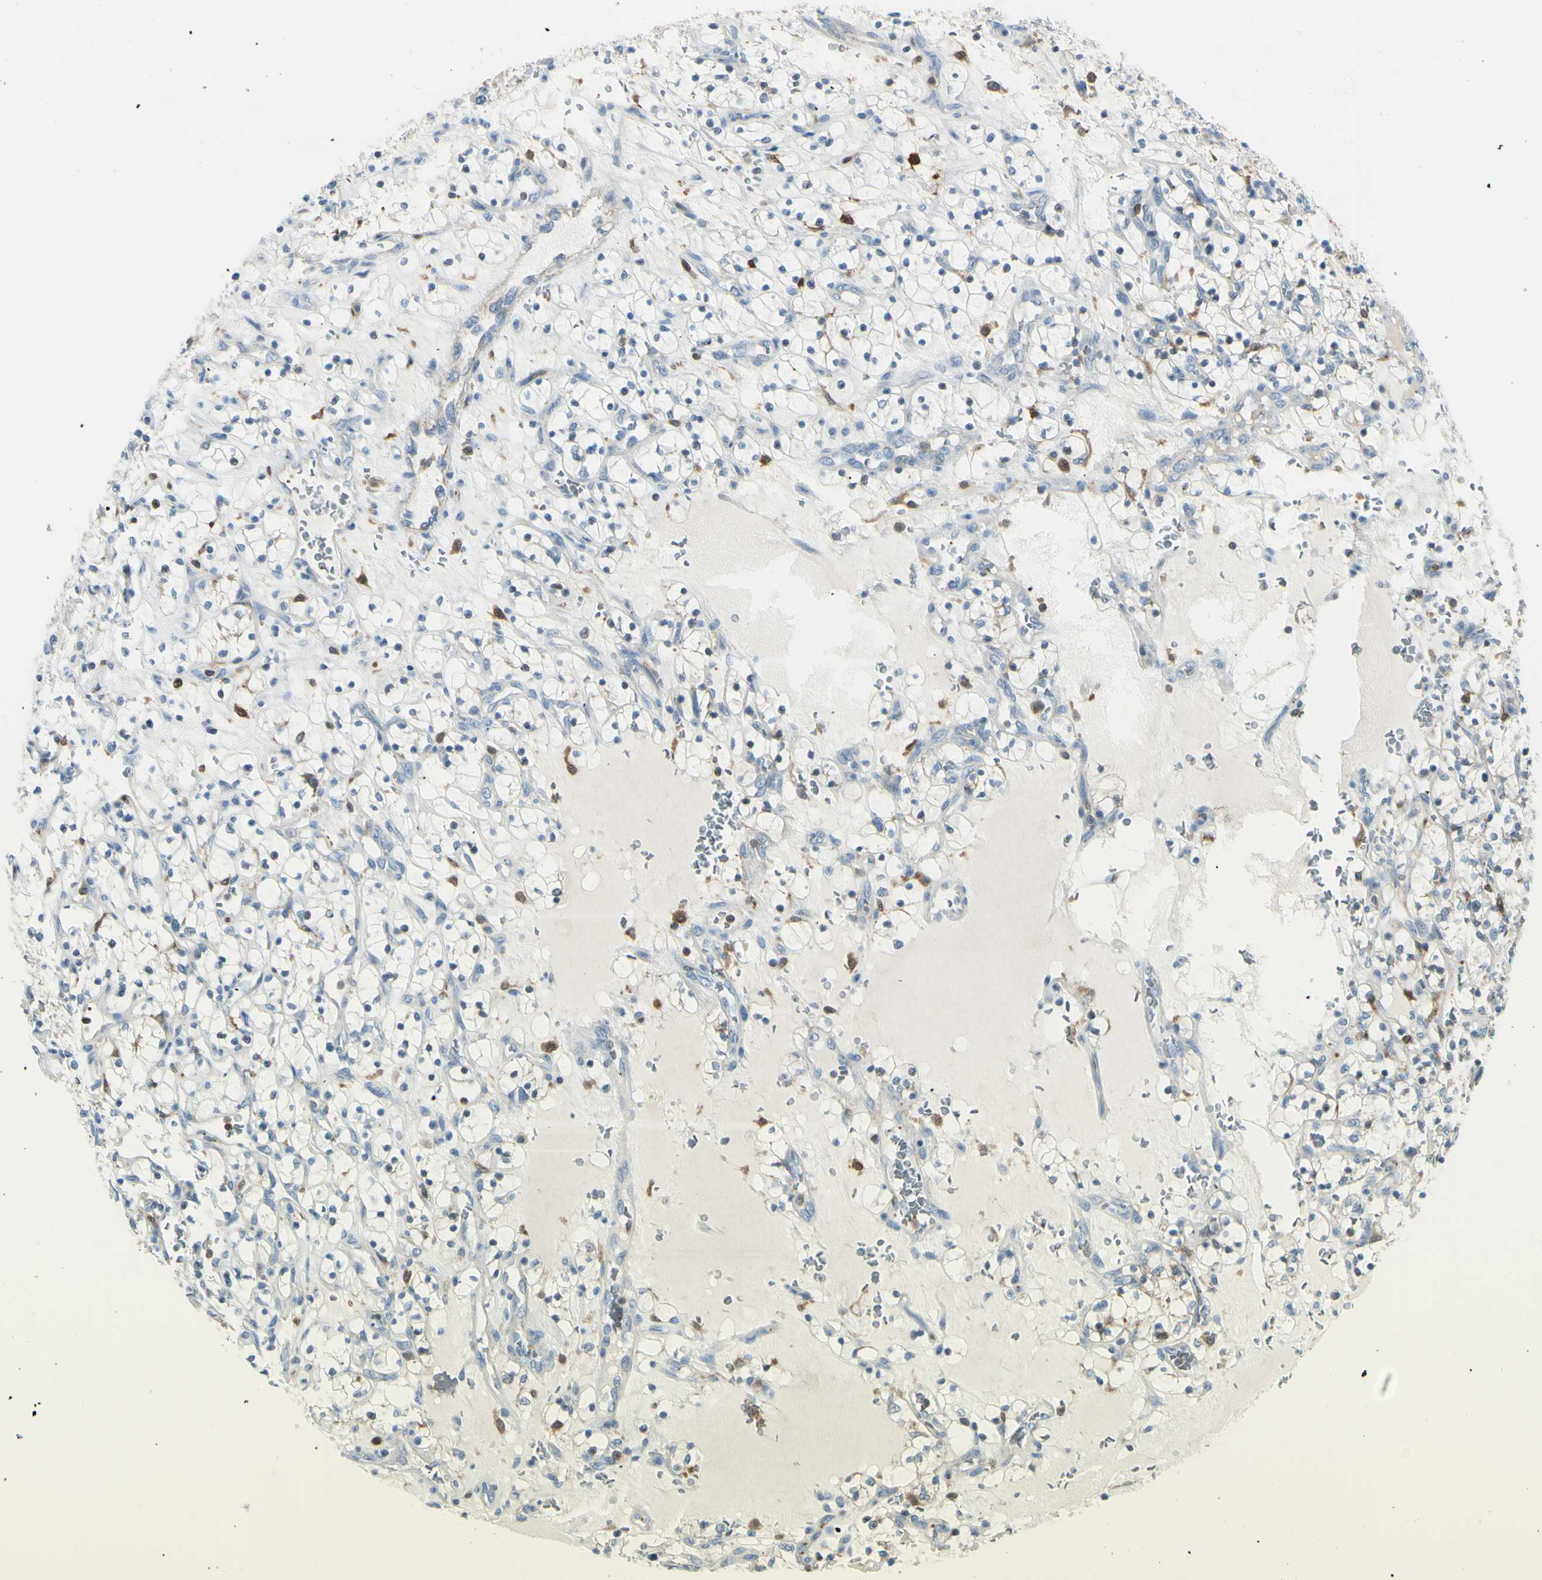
{"staining": {"intensity": "negative", "quantity": "none", "location": "none"}, "tissue": "renal cancer", "cell_type": "Tumor cells", "image_type": "cancer", "snomed": [{"axis": "morphology", "description": "Adenocarcinoma, NOS"}, {"axis": "topography", "description": "Kidney"}], "caption": "DAB (3,3'-diaminobenzidine) immunohistochemical staining of human renal cancer displays no significant positivity in tumor cells. Nuclei are stained in blue.", "gene": "CYRIB", "patient": {"sex": "female", "age": 69}}